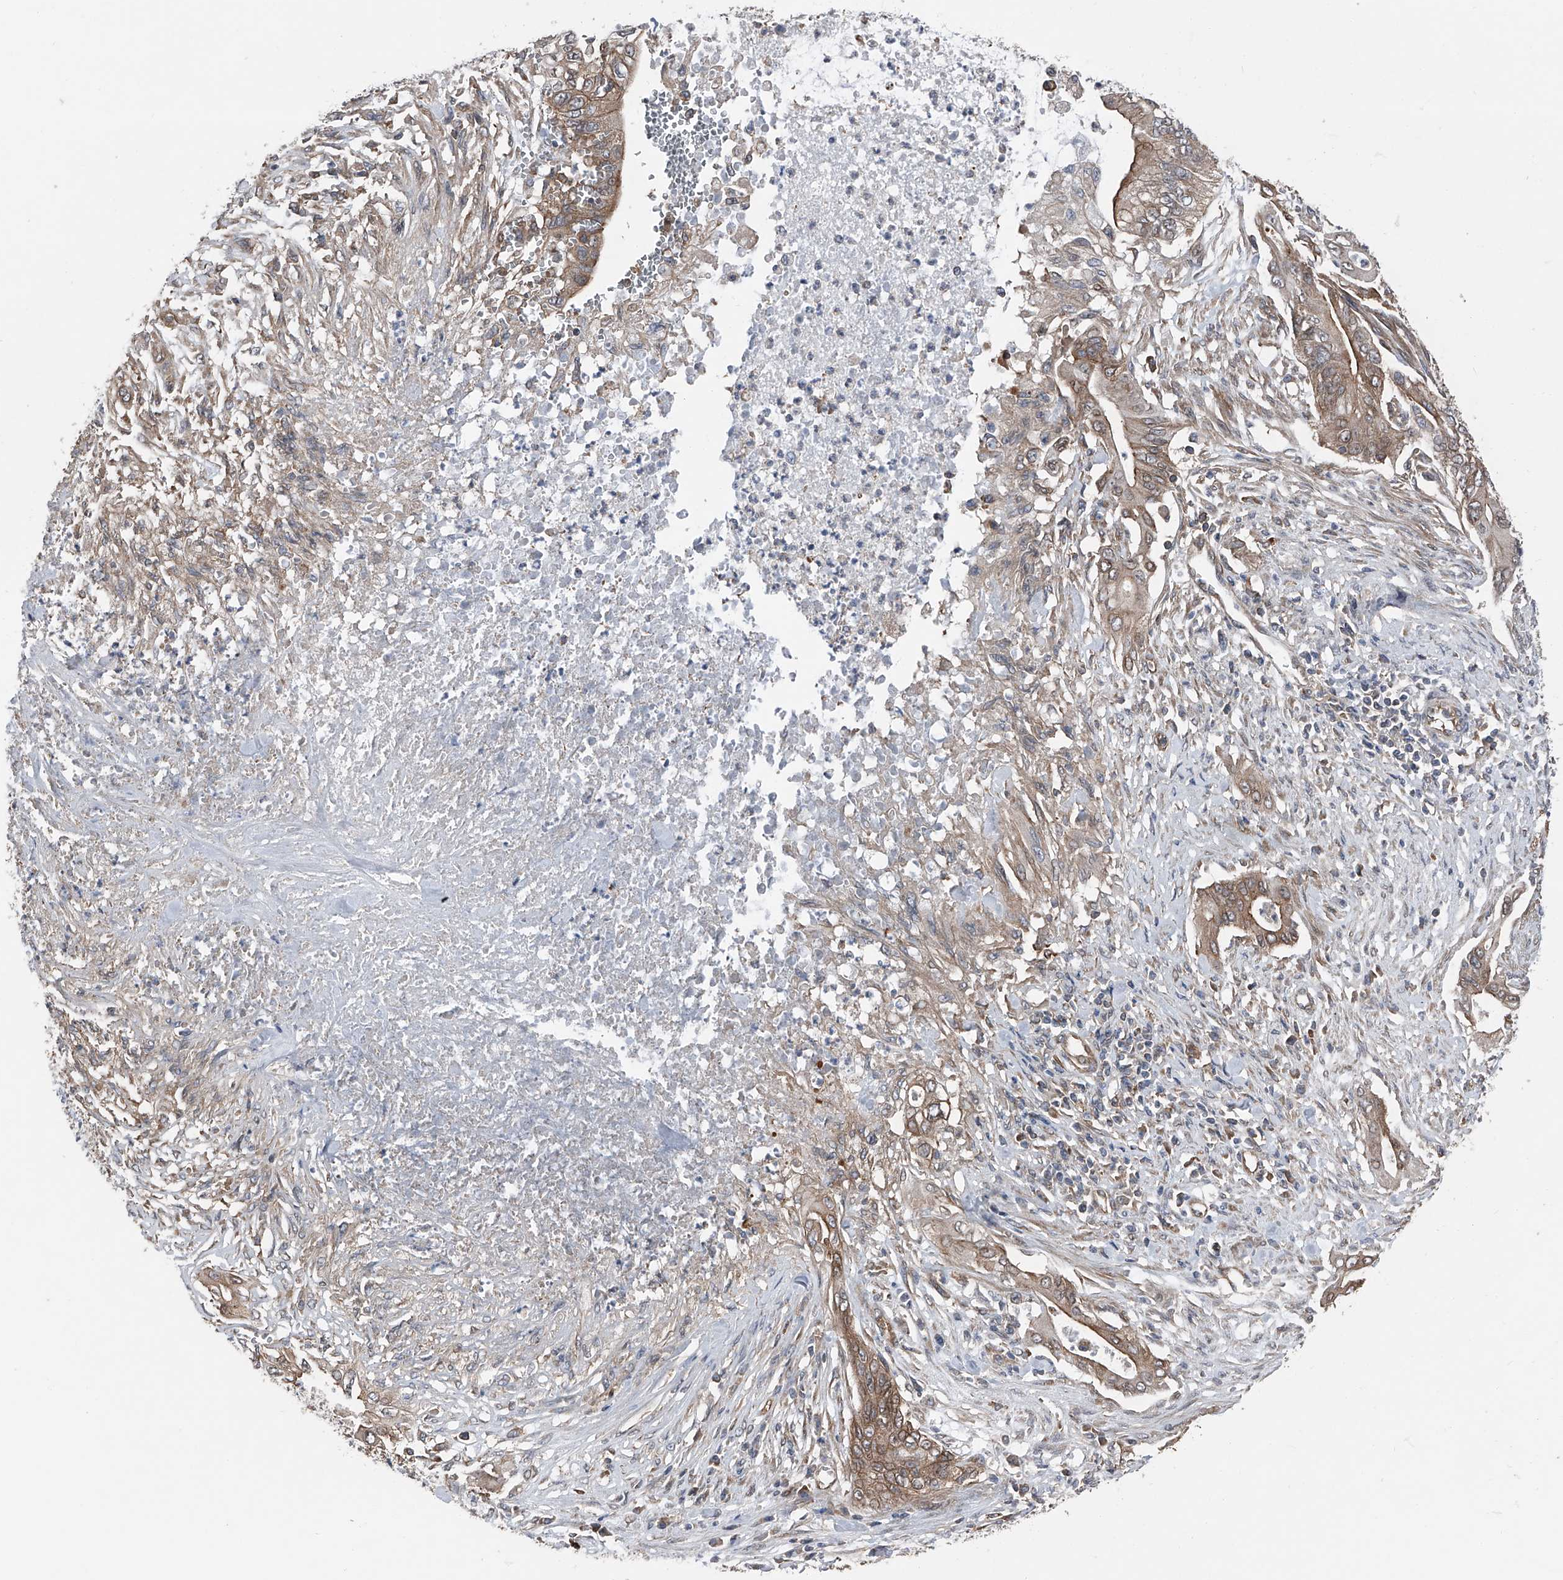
{"staining": {"intensity": "moderate", "quantity": ">75%", "location": "cytoplasmic/membranous"}, "tissue": "pancreatic cancer", "cell_type": "Tumor cells", "image_type": "cancer", "snomed": [{"axis": "morphology", "description": "Adenocarcinoma, NOS"}, {"axis": "topography", "description": "Pancreas"}], "caption": "Immunohistochemical staining of human adenocarcinoma (pancreatic) reveals medium levels of moderate cytoplasmic/membranous protein staining in about >75% of tumor cells.", "gene": "KCNJ2", "patient": {"sex": "male", "age": 58}}